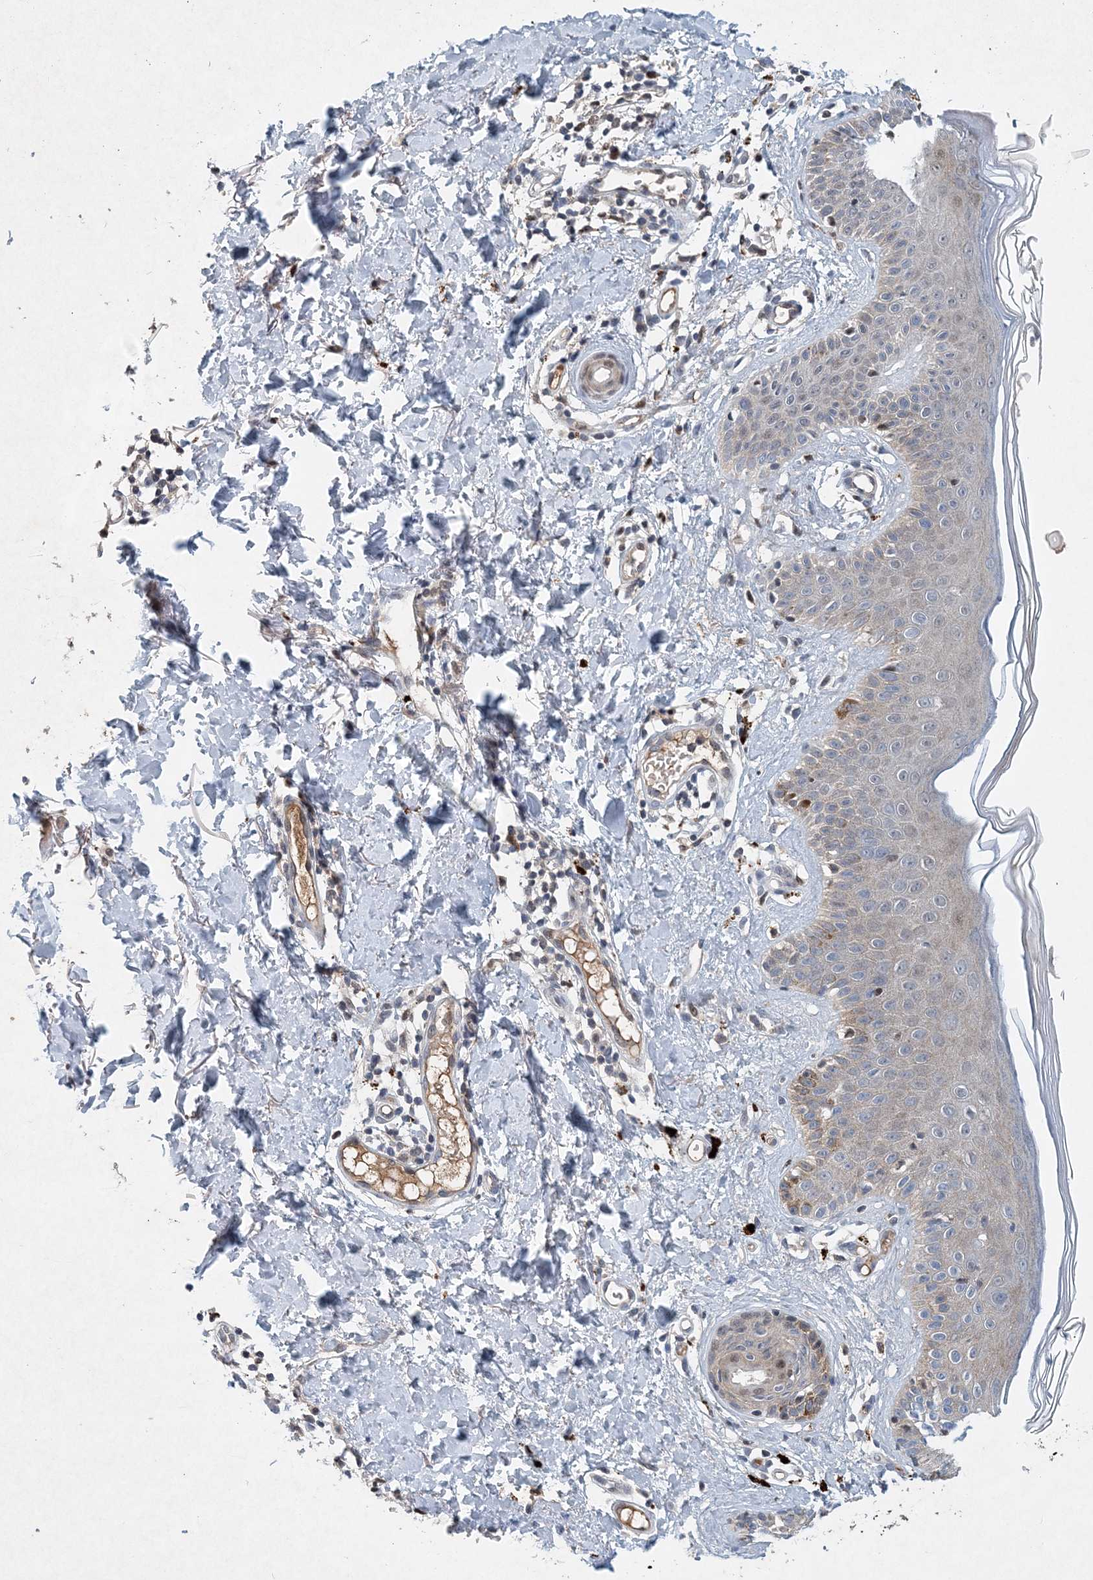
{"staining": {"intensity": "negative", "quantity": "none", "location": "none"}, "tissue": "skin", "cell_type": "Fibroblasts", "image_type": "normal", "snomed": [{"axis": "morphology", "description": "Normal tissue, NOS"}, {"axis": "topography", "description": "Skin"}], "caption": "DAB immunohistochemical staining of benign skin demonstrates no significant expression in fibroblasts. (DAB (3,3'-diaminobenzidine) immunohistochemistry with hematoxylin counter stain).", "gene": "KPNA4", "patient": {"sex": "male", "age": 52}}